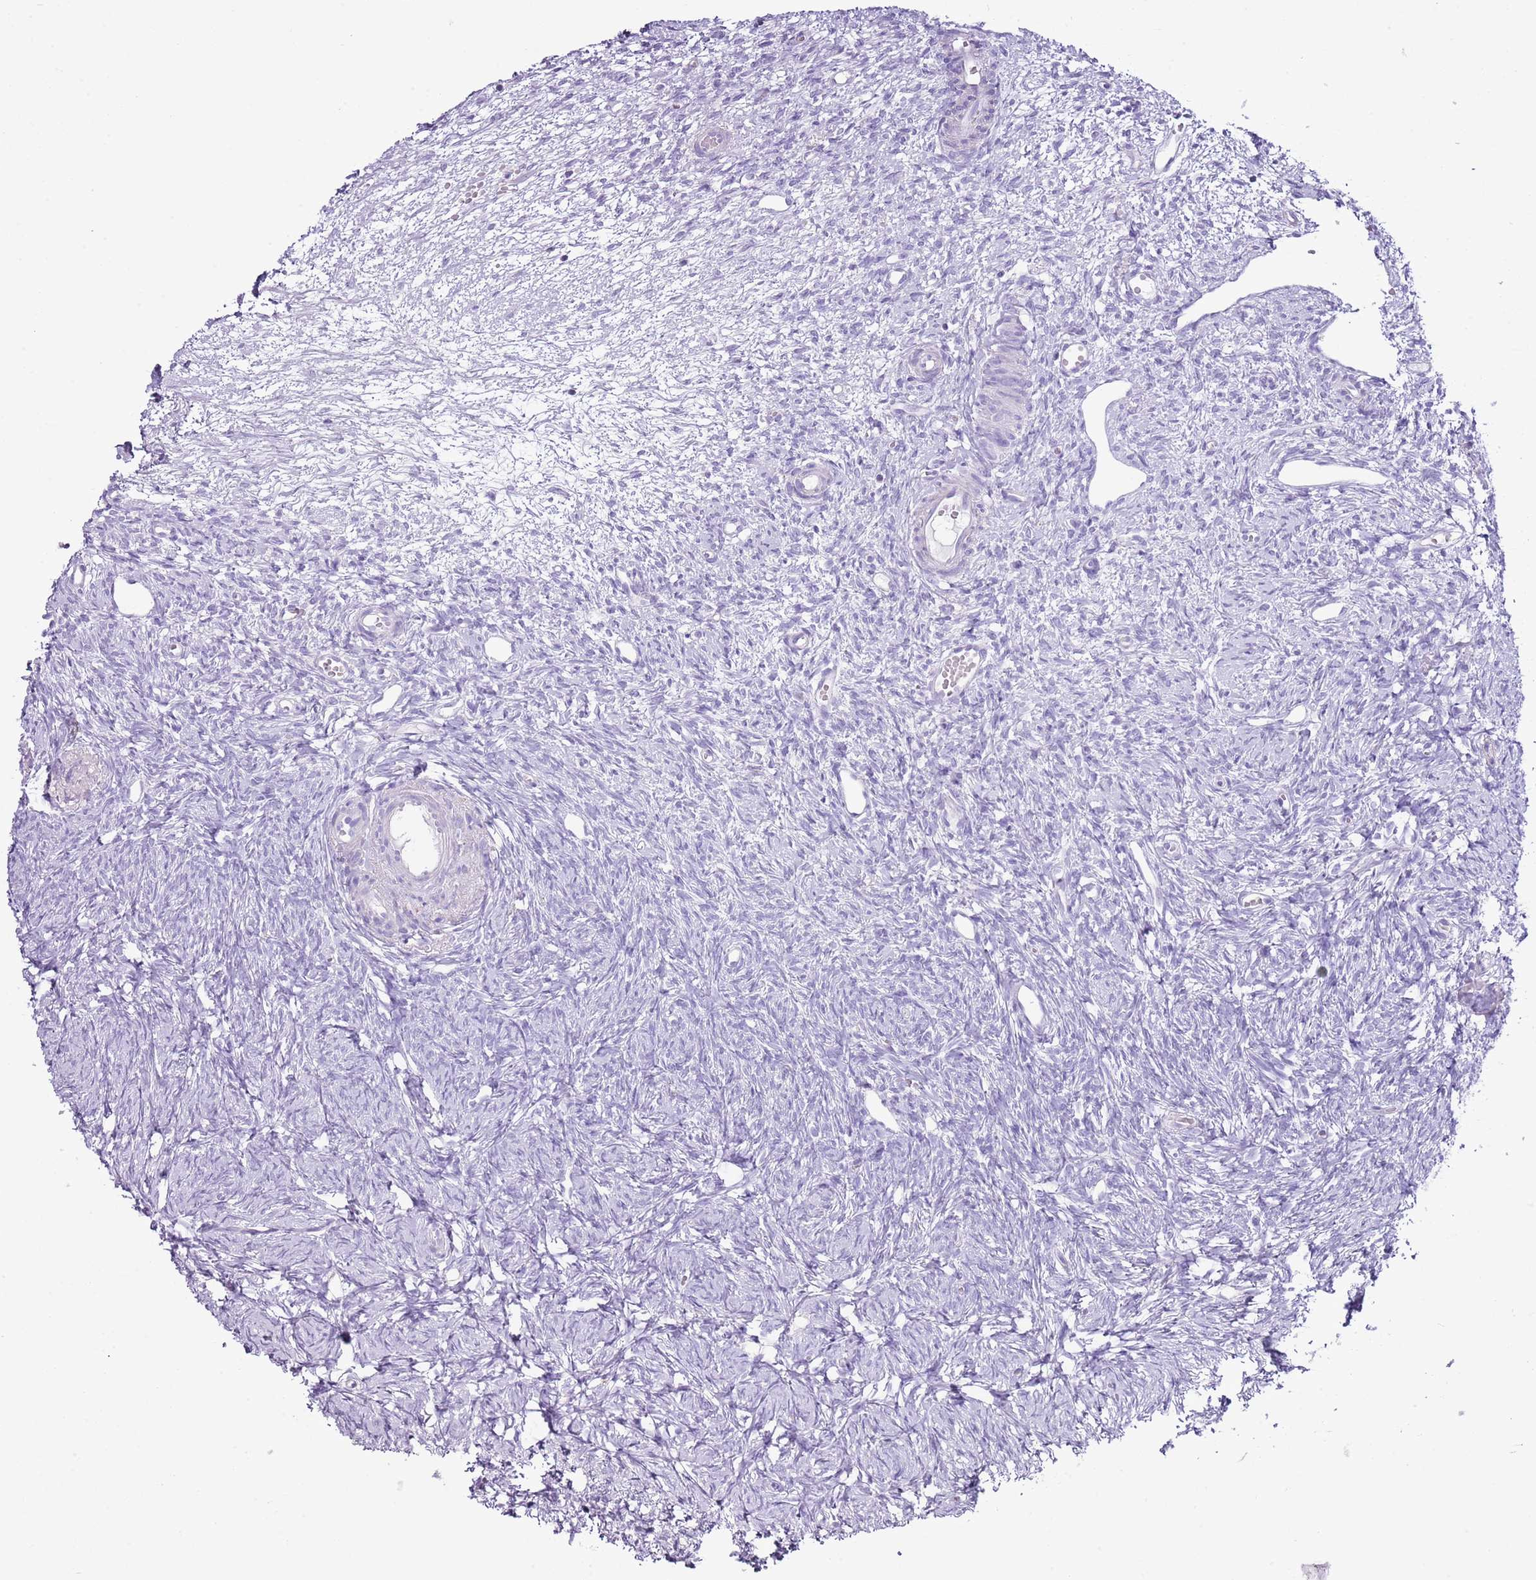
{"staining": {"intensity": "negative", "quantity": "none", "location": "none"}, "tissue": "ovary", "cell_type": "Follicle cells", "image_type": "normal", "snomed": [{"axis": "morphology", "description": "Normal tissue, NOS"}, {"axis": "topography", "description": "Ovary"}], "caption": "DAB (3,3'-diaminobenzidine) immunohistochemical staining of normal human ovary exhibits no significant positivity in follicle cells. (DAB IHC with hematoxylin counter stain).", "gene": "SLC23A1", "patient": {"sex": "female", "age": 51}}